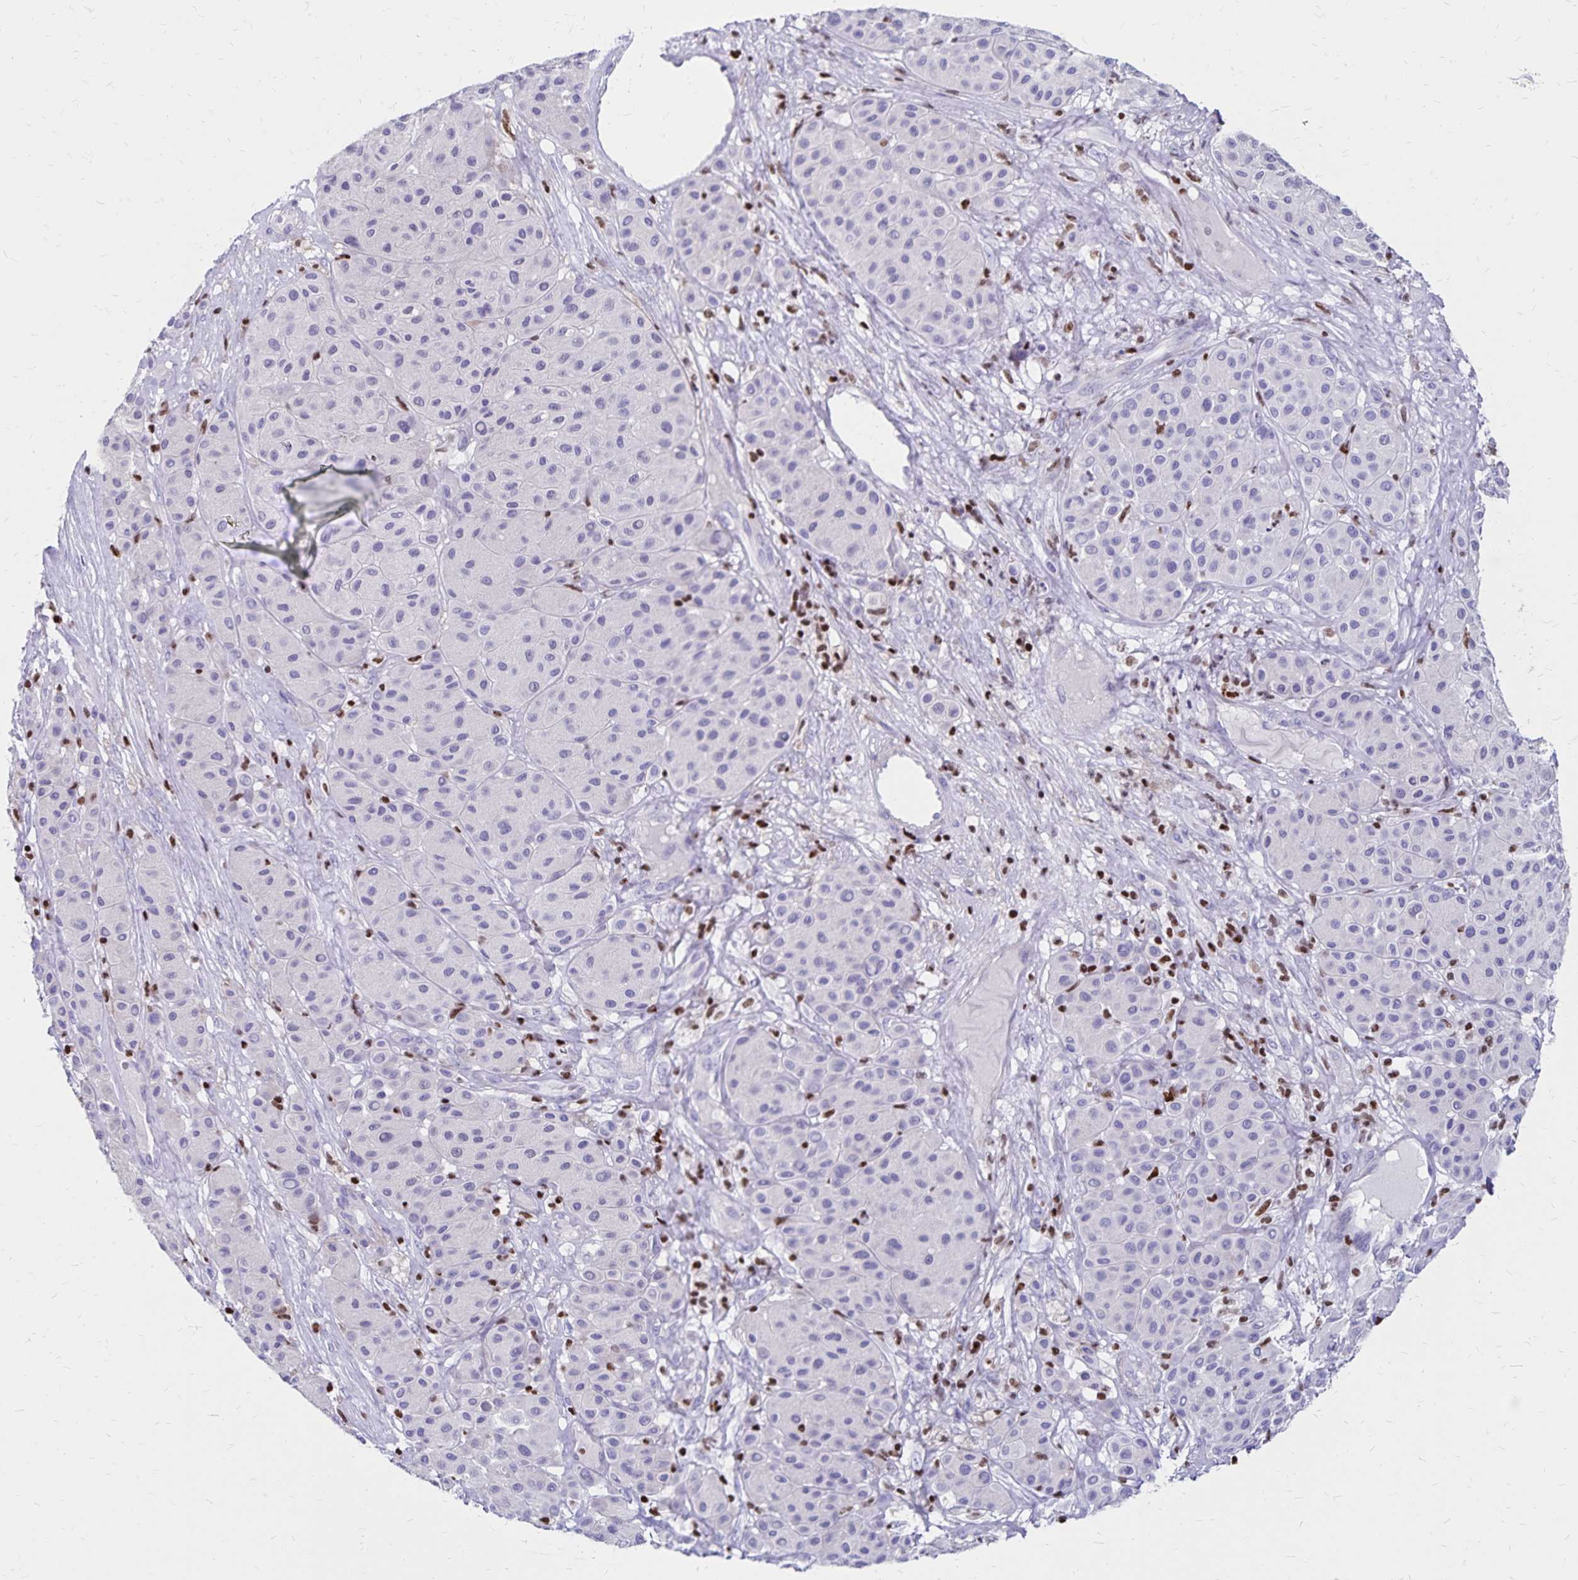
{"staining": {"intensity": "negative", "quantity": "none", "location": "none"}, "tissue": "melanoma", "cell_type": "Tumor cells", "image_type": "cancer", "snomed": [{"axis": "morphology", "description": "Malignant melanoma, Metastatic site"}, {"axis": "topography", "description": "Smooth muscle"}], "caption": "A high-resolution image shows immunohistochemistry (IHC) staining of melanoma, which shows no significant positivity in tumor cells.", "gene": "IKZF1", "patient": {"sex": "male", "age": 41}}